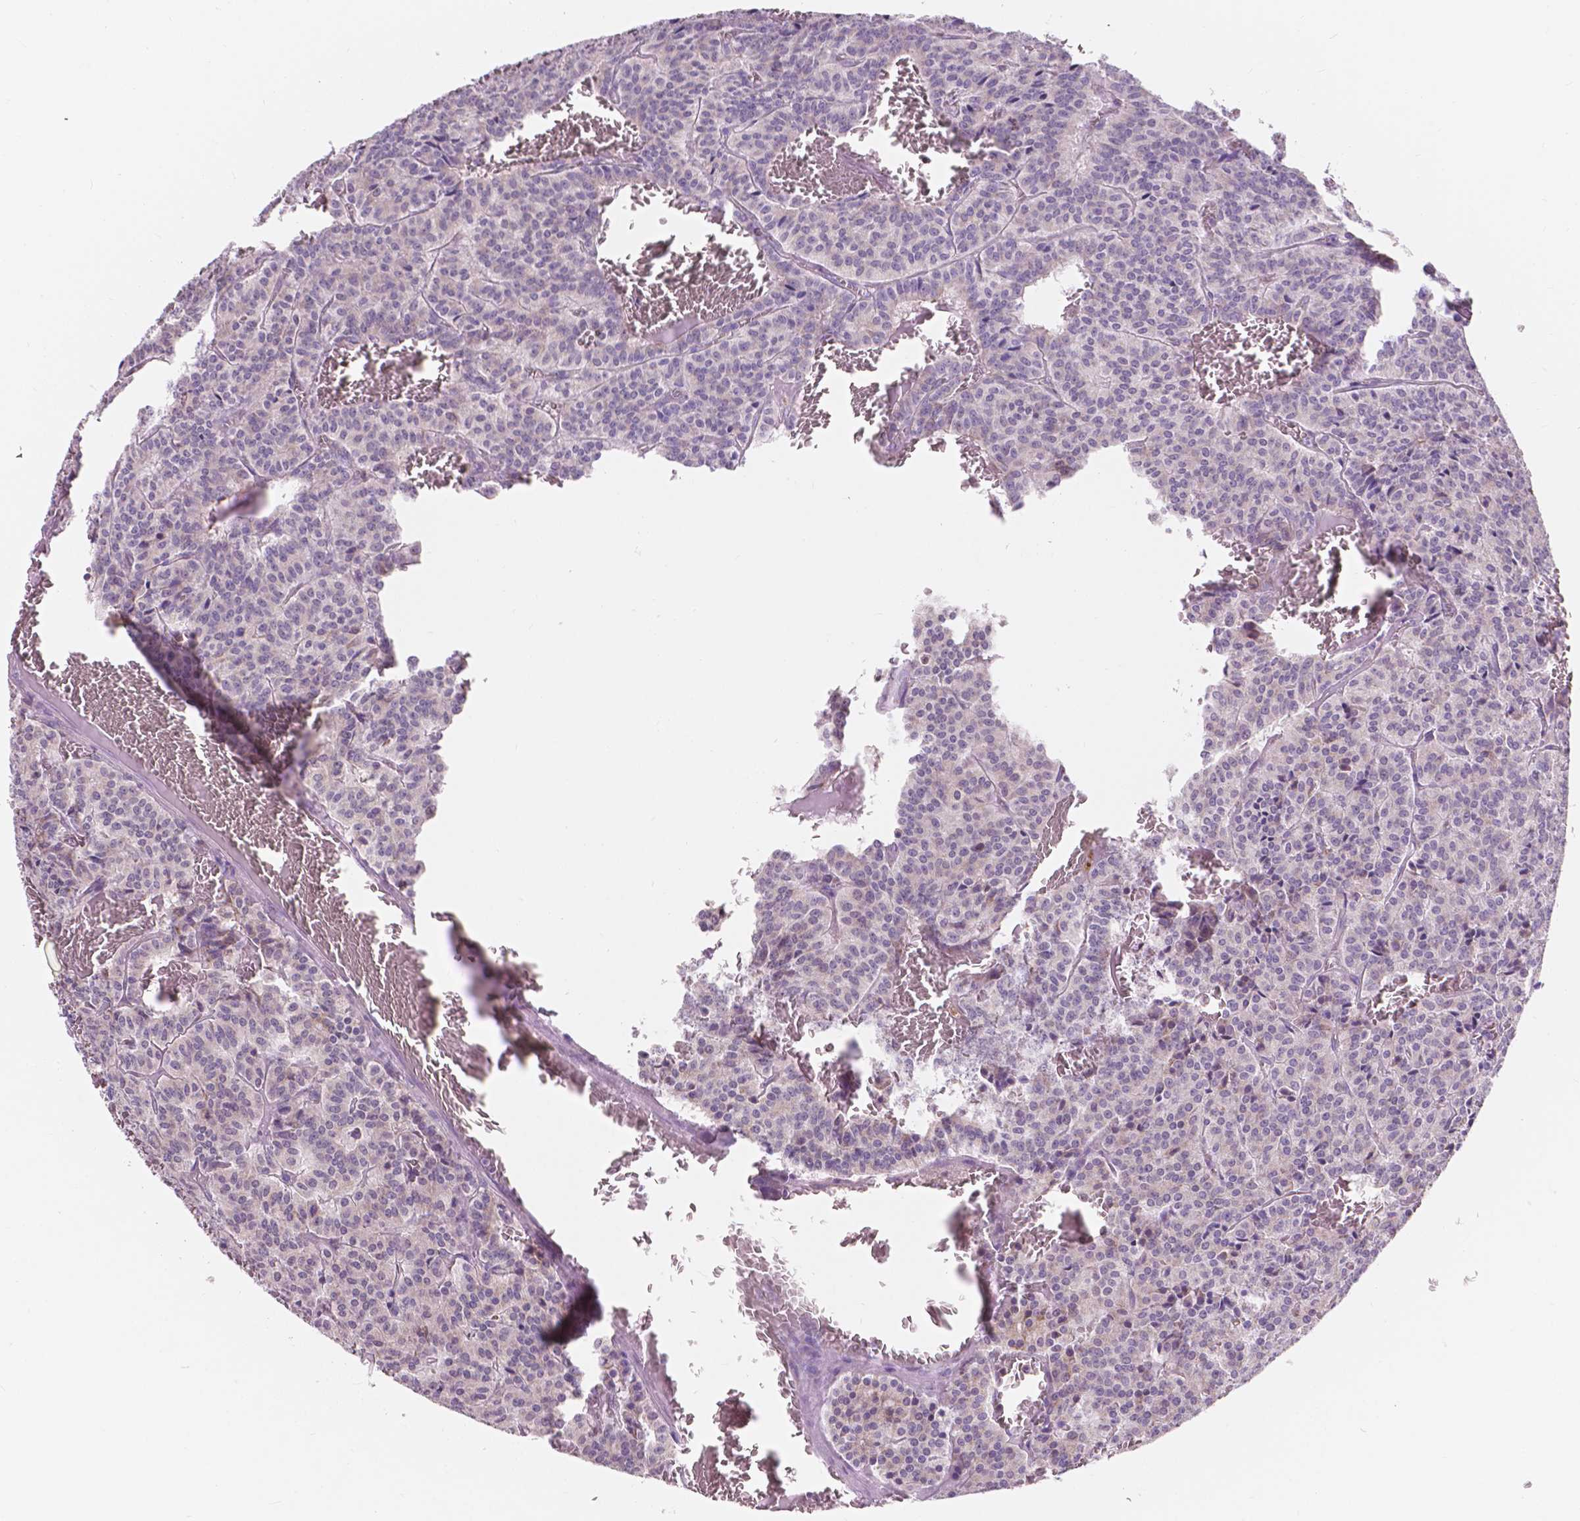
{"staining": {"intensity": "negative", "quantity": "none", "location": "none"}, "tissue": "carcinoid", "cell_type": "Tumor cells", "image_type": "cancer", "snomed": [{"axis": "morphology", "description": "Carcinoid, malignant, NOS"}, {"axis": "topography", "description": "Lung"}], "caption": "Tumor cells show no significant protein staining in malignant carcinoid.", "gene": "IREB2", "patient": {"sex": "male", "age": 70}}